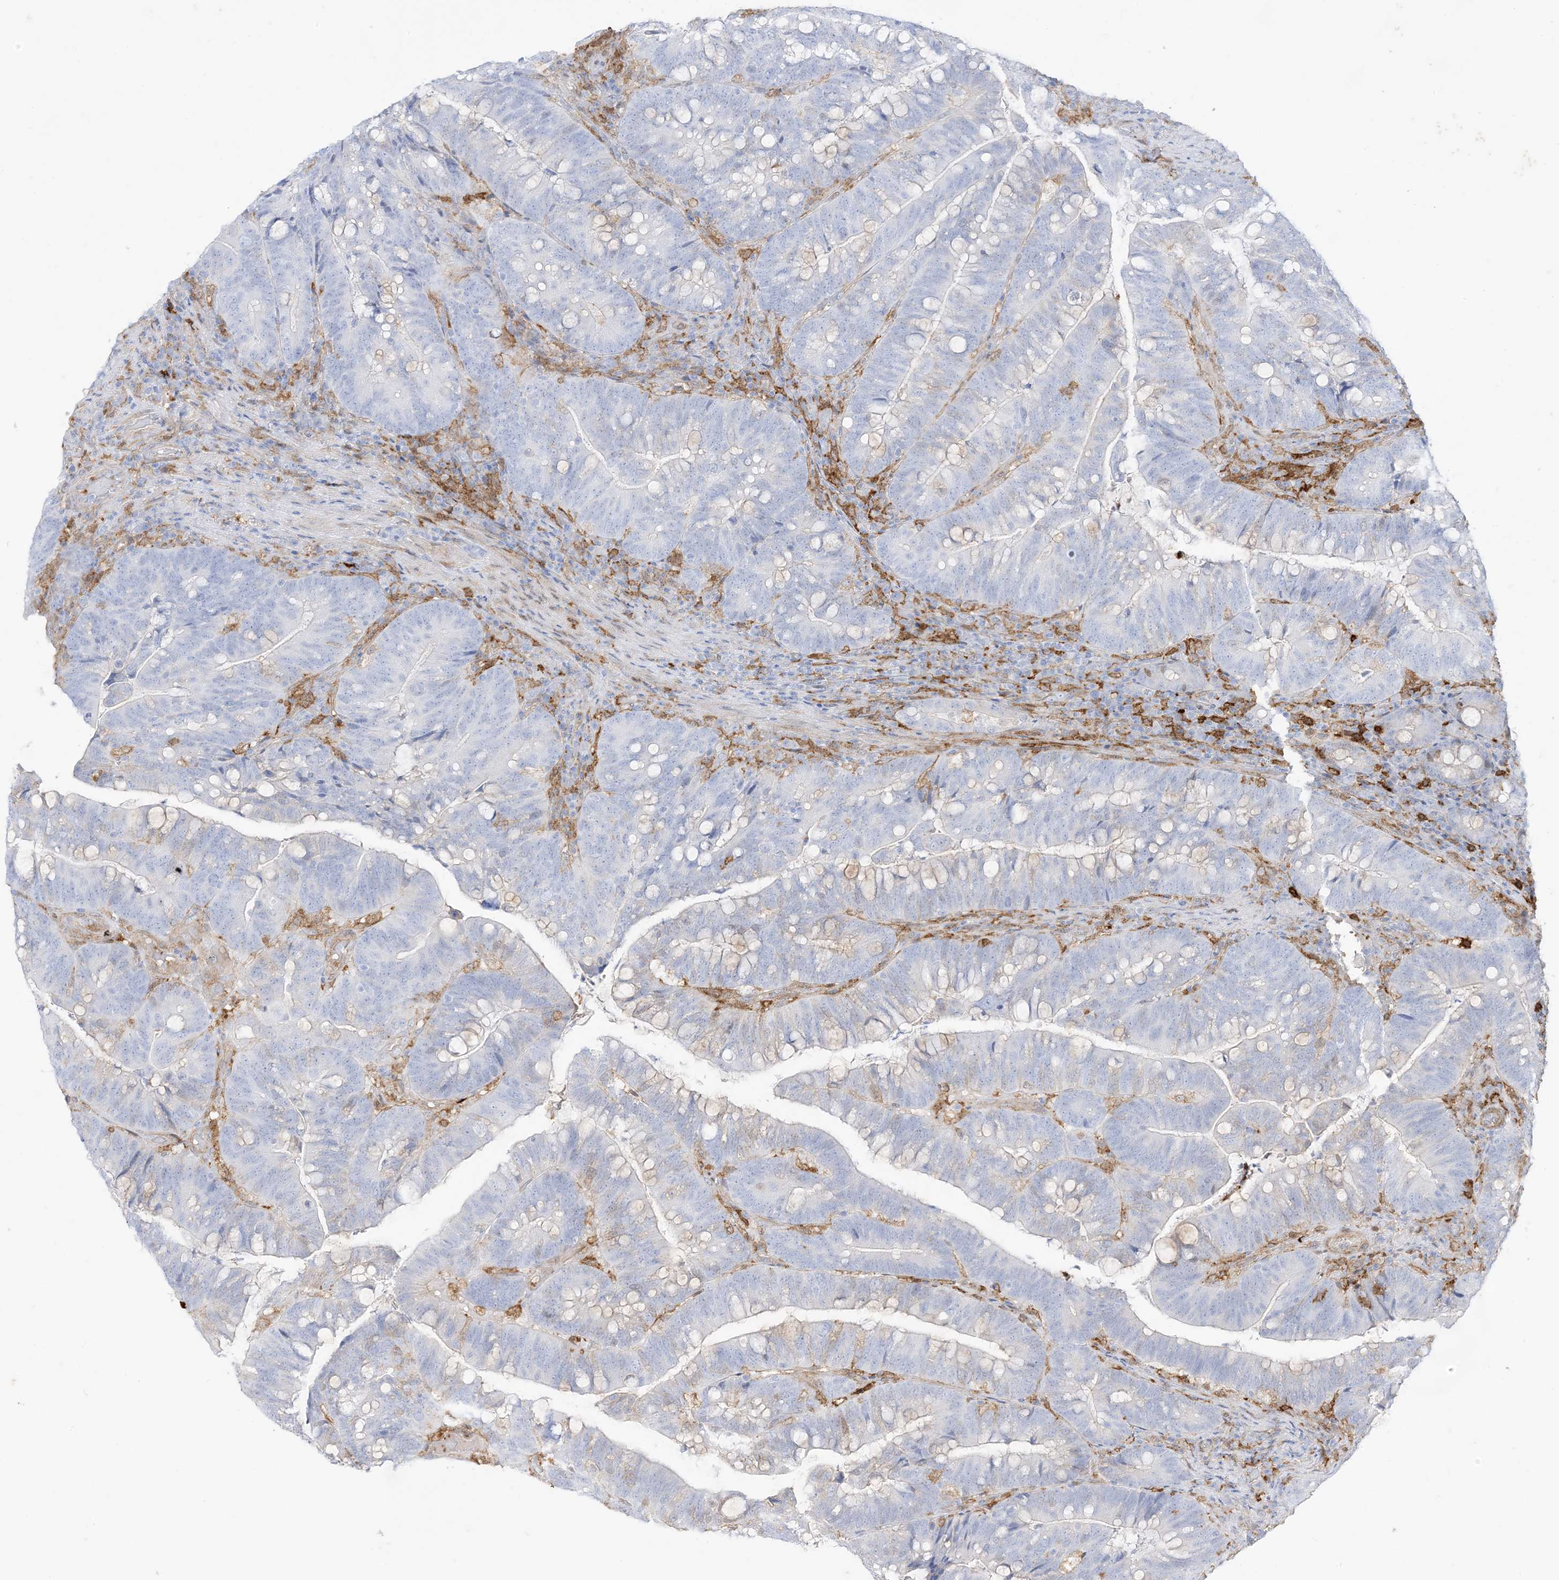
{"staining": {"intensity": "negative", "quantity": "none", "location": "none"}, "tissue": "colorectal cancer", "cell_type": "Tumor cells", "image_type": "cancer", "snomed": [{"axis": "morphology", "description": "Adenocarcinoma, NOS"}, {"axis": "topography", "description": "Colon"}], "caption": "Histopathology image shows no significant protein expression in tumor cells of colorectal cancer (adenocarcinoma).", "gene": "GSN", "patient": {"sex": "female", "age": 66}}